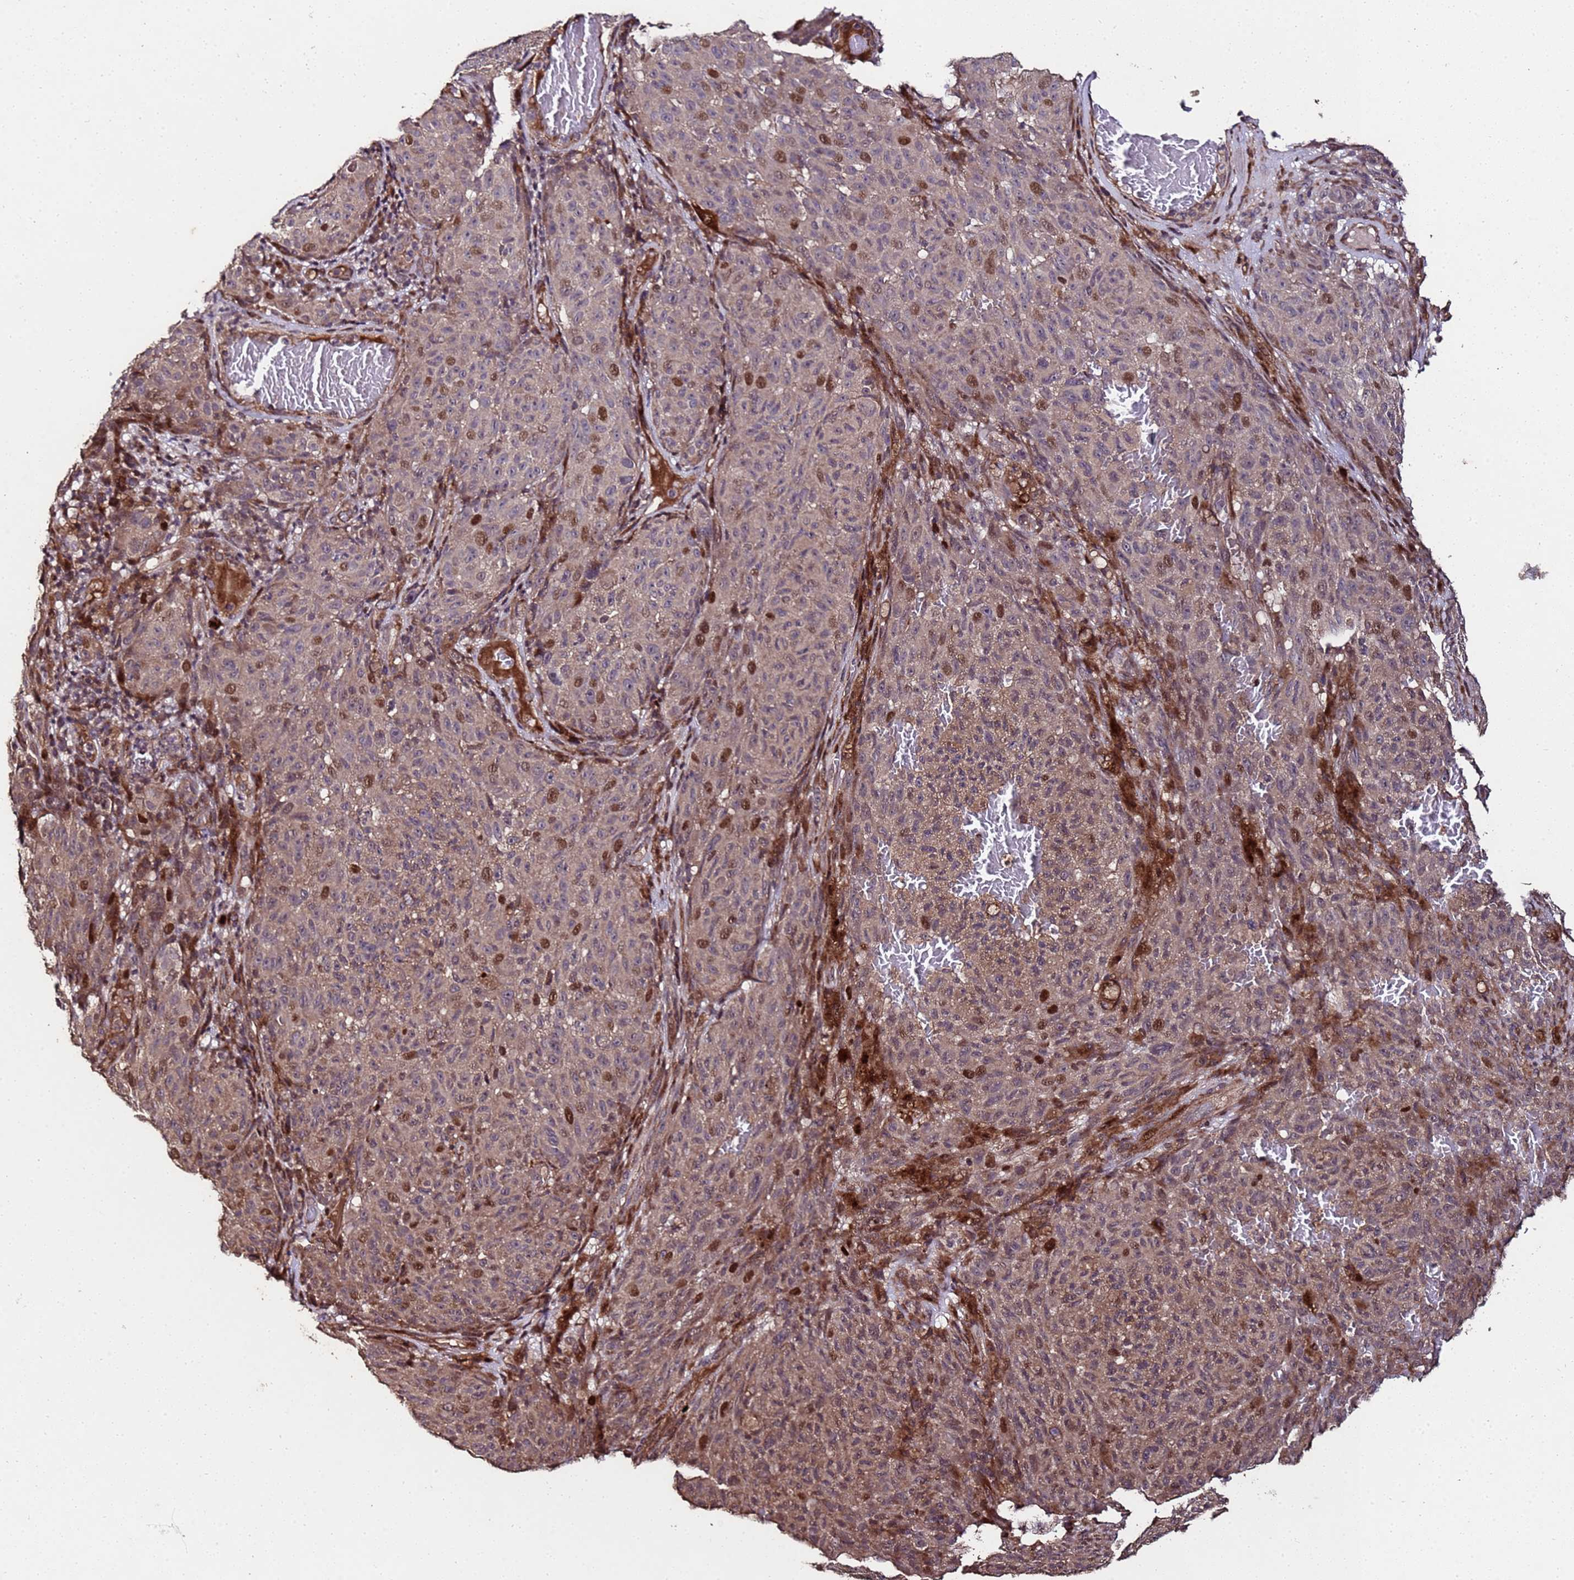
{"staining": {"intensity": "moderate", "quantity": "<25%", "location": "cytoplasmic/membranous,nuclear"}, "tissue": "melanoma", "cell_type": "Tumor cells", "image_type": "cancer", "snomed": [{"axis": "morphology", "description": "Malignant melanoma, NOS"}, {"axis": "topography", "description": "Skin"}], "caption": "Immunohistochemistry staining of melanoma, which shows low levels of moderate cytoplasmic/membranous and nuclear expression in about <25% of tumor cells indicating moderate cytoplasmic/membranous and nuclear protein positivity. The staining was performed using DAB (brown) for protein detection and nuclei were counterstained in hematoxylin (blue).", "gene": "PRODH", "patient": {"sex": "female", "age": 82}}